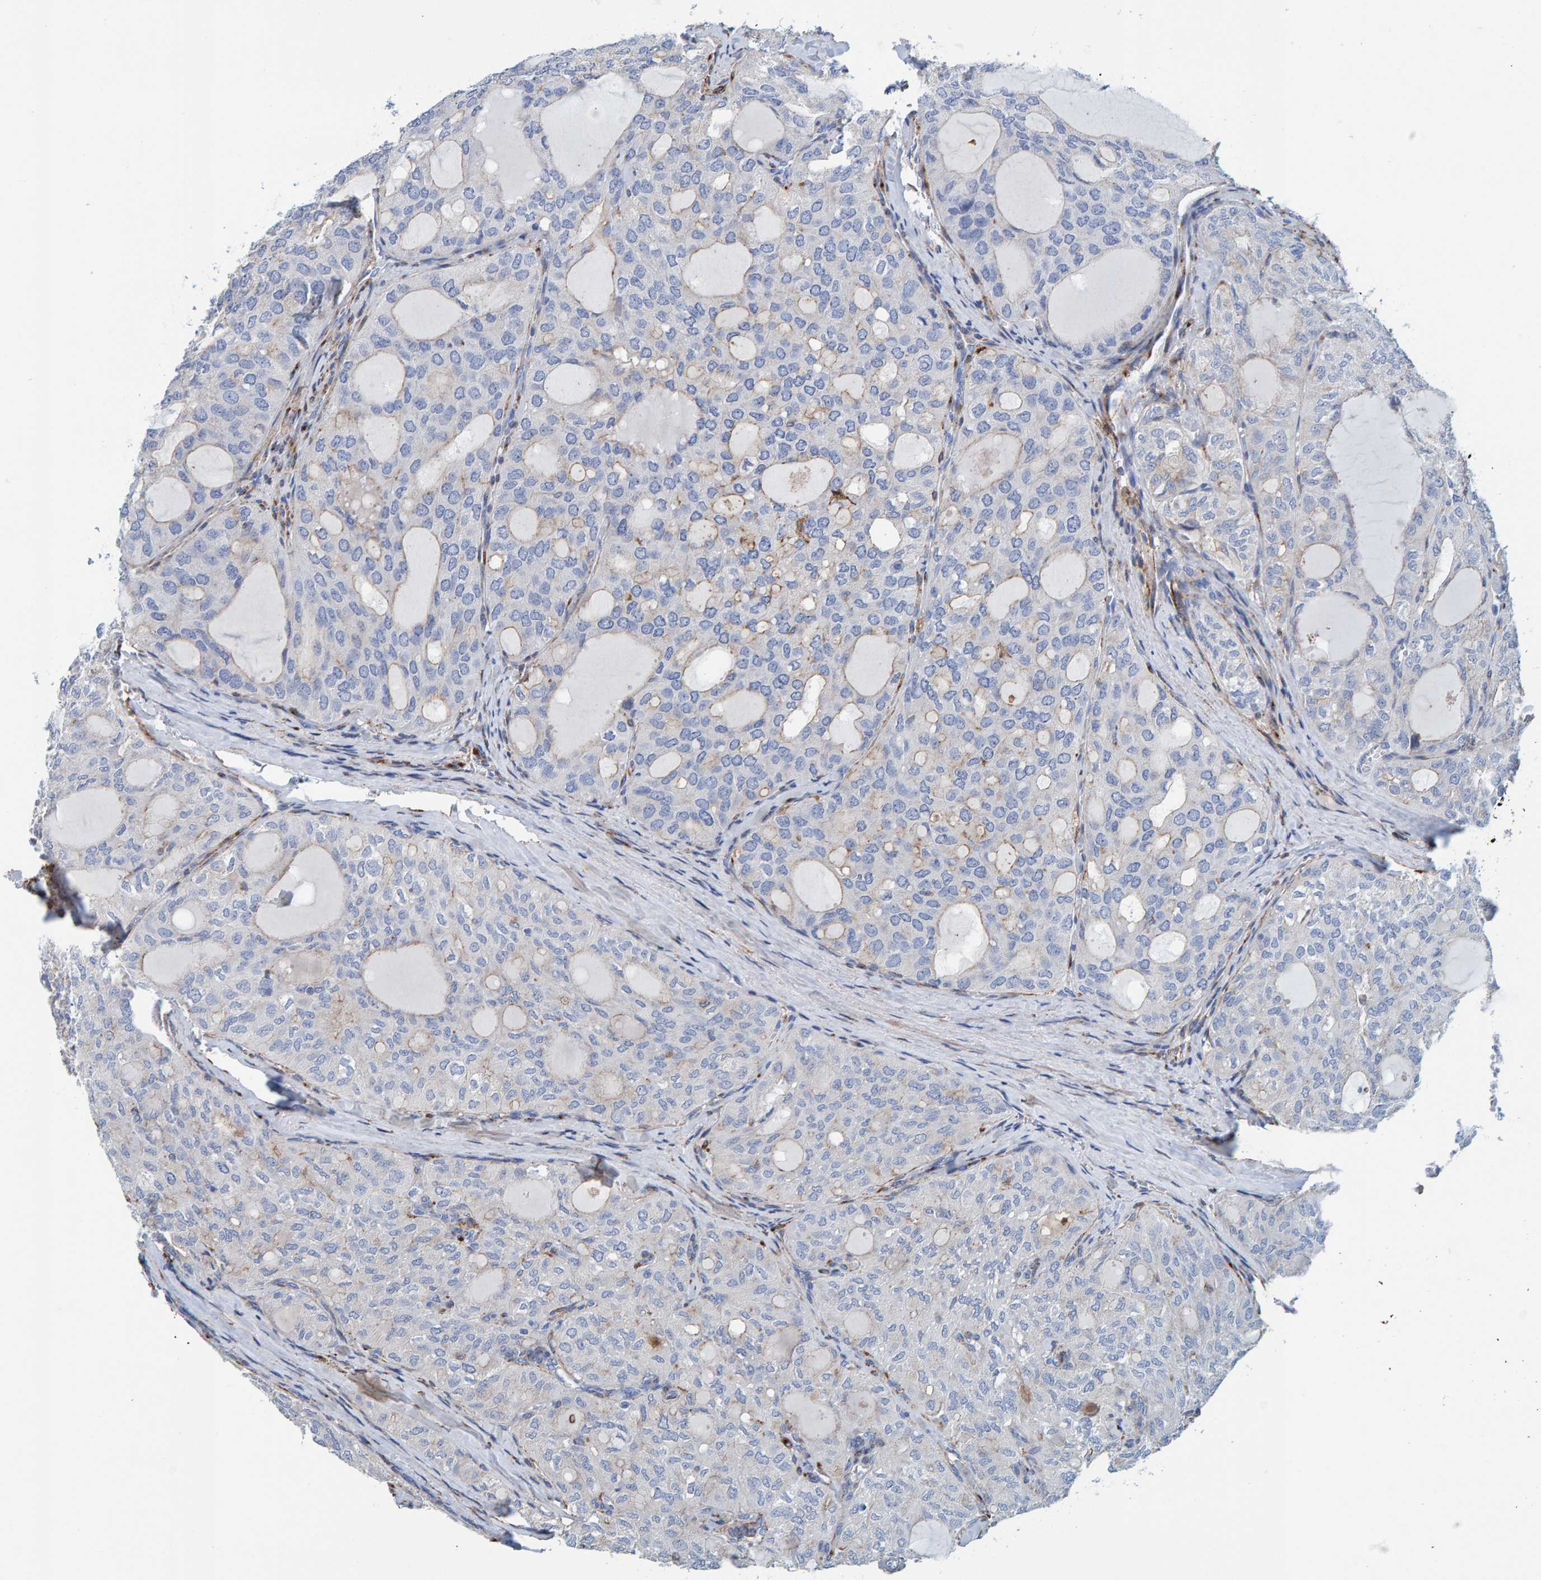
{"staining": {"intensity": "negative", "quantity": "none", "location": "none"}, "tissue": "thyroid cancer", "cell_type": "Tumor cells", "image_type": "cancer", "snomed": [{"axis": "morphology", "description": "Follicular adenoma carcinoma, NOS"}, {"axis": "topography", "description": "Thyroid gland"}], "caption": "Immunohistochemical staining of human thyroid follicular adenoma carcinoma demonstrates no significant staining in tumor cells. (Stains: DAB immunohistochemistry with hematoxylin counter stain, Microscopy: brightfield microscopy at high magnification).", "gene": "LRP1", "patient": {"sex": "male", "age": 75}}